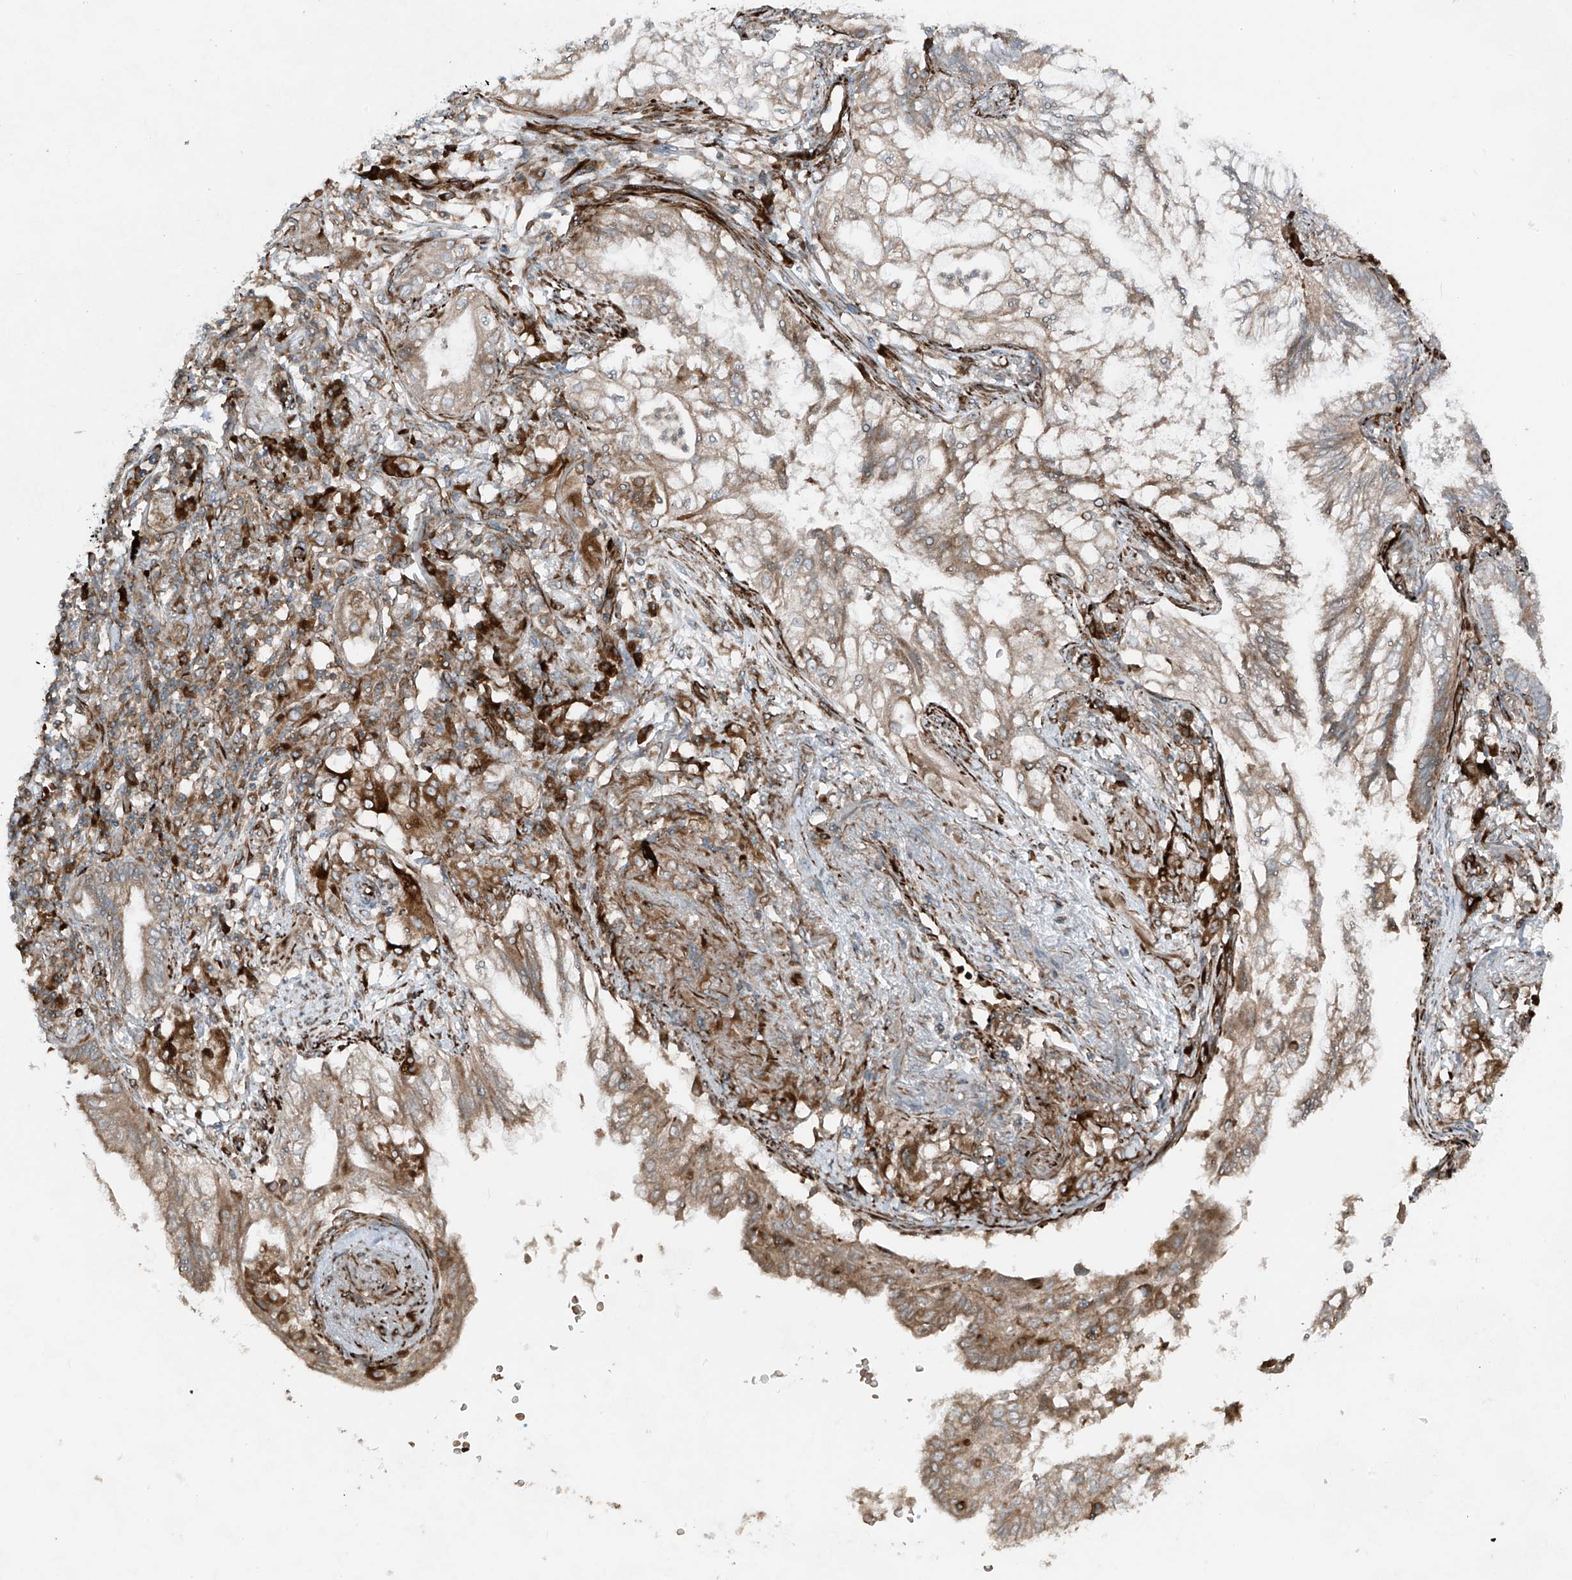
{"staining": {"intensity": "moderate", "quantity": ">75%", "location": "cytoplasmic/membranous"}, "tissue": "lung cancer", "cell_type": "Tumor cells", "image_type": "cancer", "snomed": [{"axis": "morphology", "description": "Adenocarcinoma, NOS"}, {"axis": "topography", "description": "Lung"}], "caption": "Tumor cells exhibit moderate cytoplasmic/membranous expression in approximately >75% of cells in lung cancer.", "gene": "ERLEC1", "patient": {"sex": "female", "age": 70}}